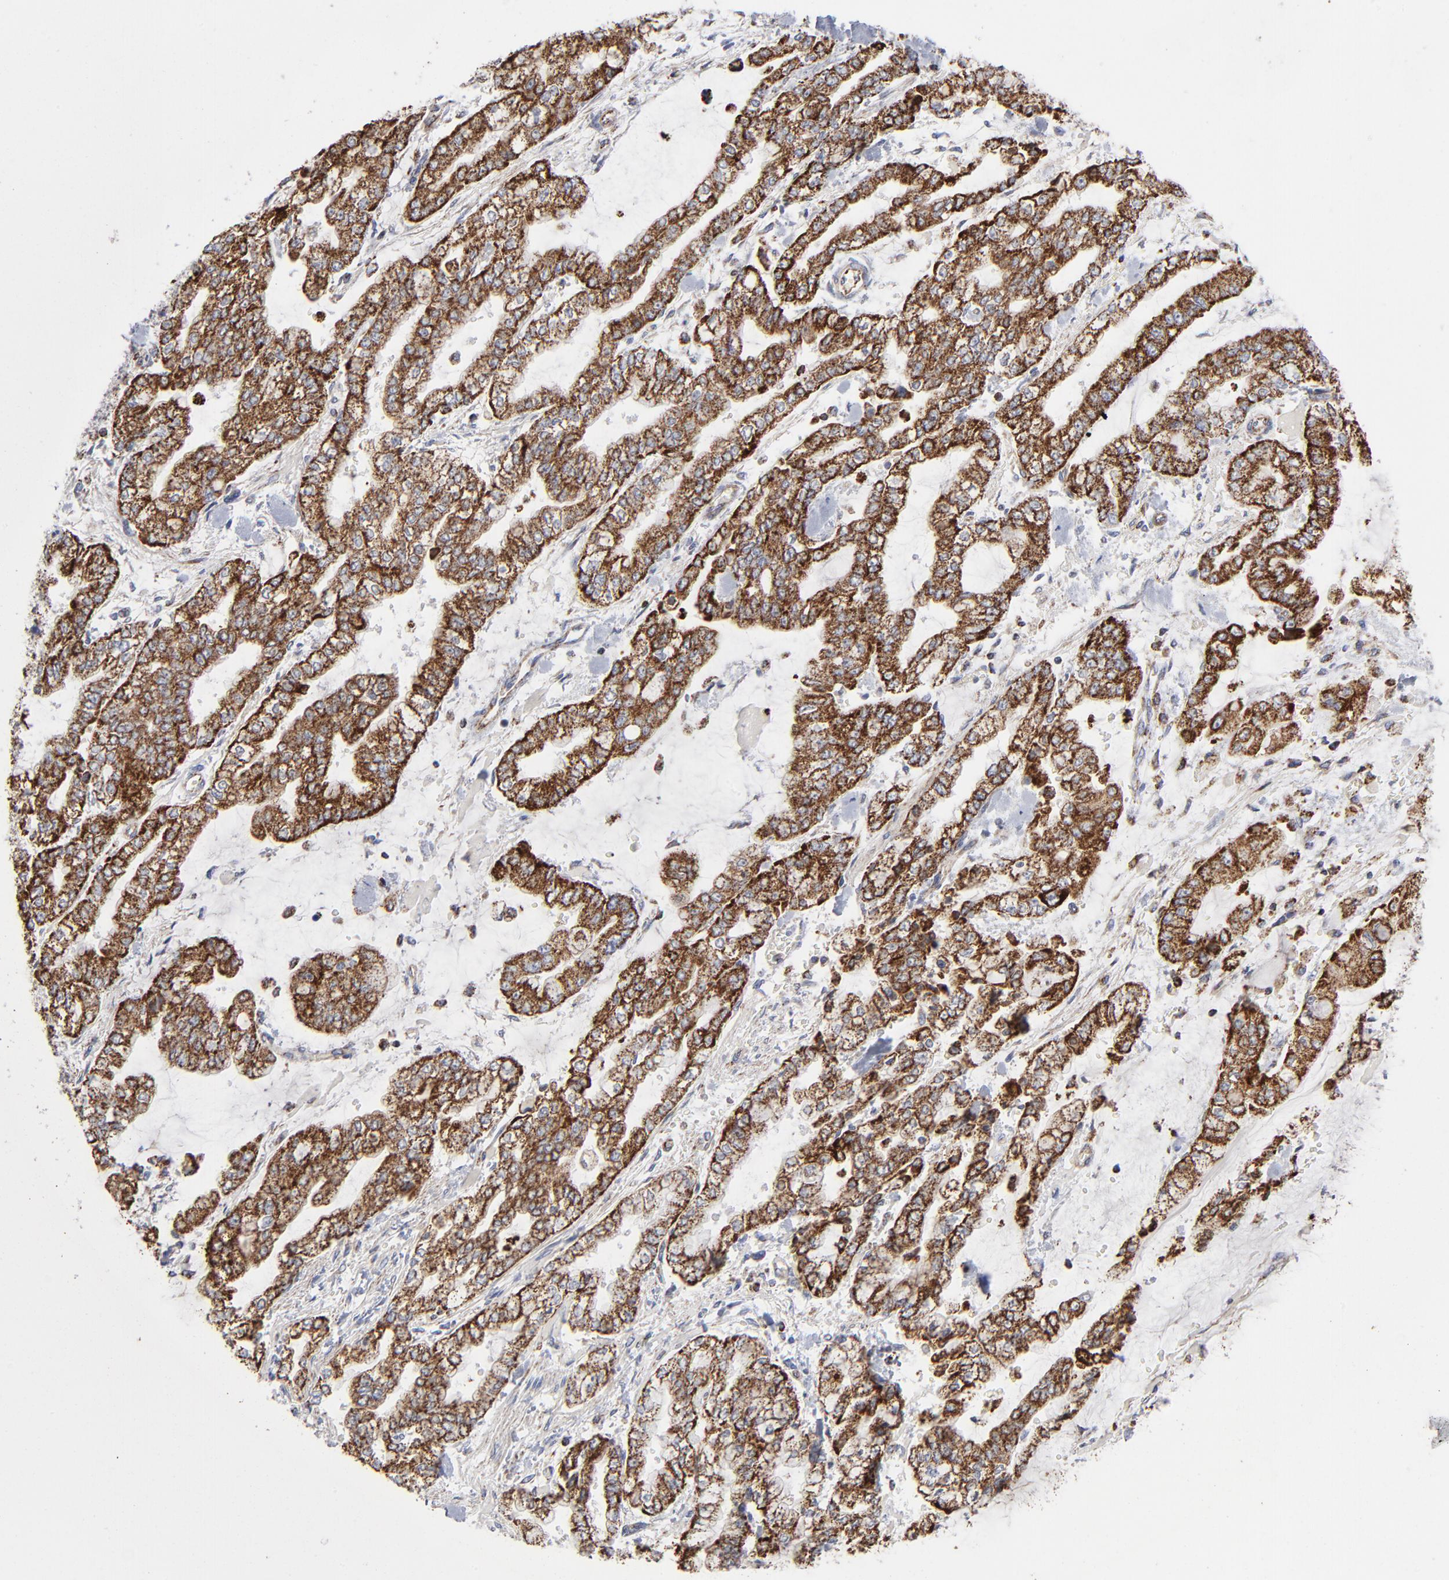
{"staining": {"intensity": "strong", "quantity": ">75%", "location": "cytoplasmic/membranous"}, "tissue": "stomach cancer", "cell_type": "Tumor cells", "image_type": "cancer", "snomed": [{"axis": "morphology", "description": "Normal tissue, NOS"}, {"axis": "morphology", "description": "Adenocarcinoma, NOS"}, {"axis": "topography", "description": "Stomach, upper"}, {"axis": "topography", "description": "Stomach"}], "caption": "This is a photomicrograph of immunohistochemistry (IHC) staining of stomach adenocarcinoma, which shows strong positivity in the cytoplasmic/membranous of tumor cells.", "gene": "ASB3", "patient": {"sex": "male", "age": 76}}